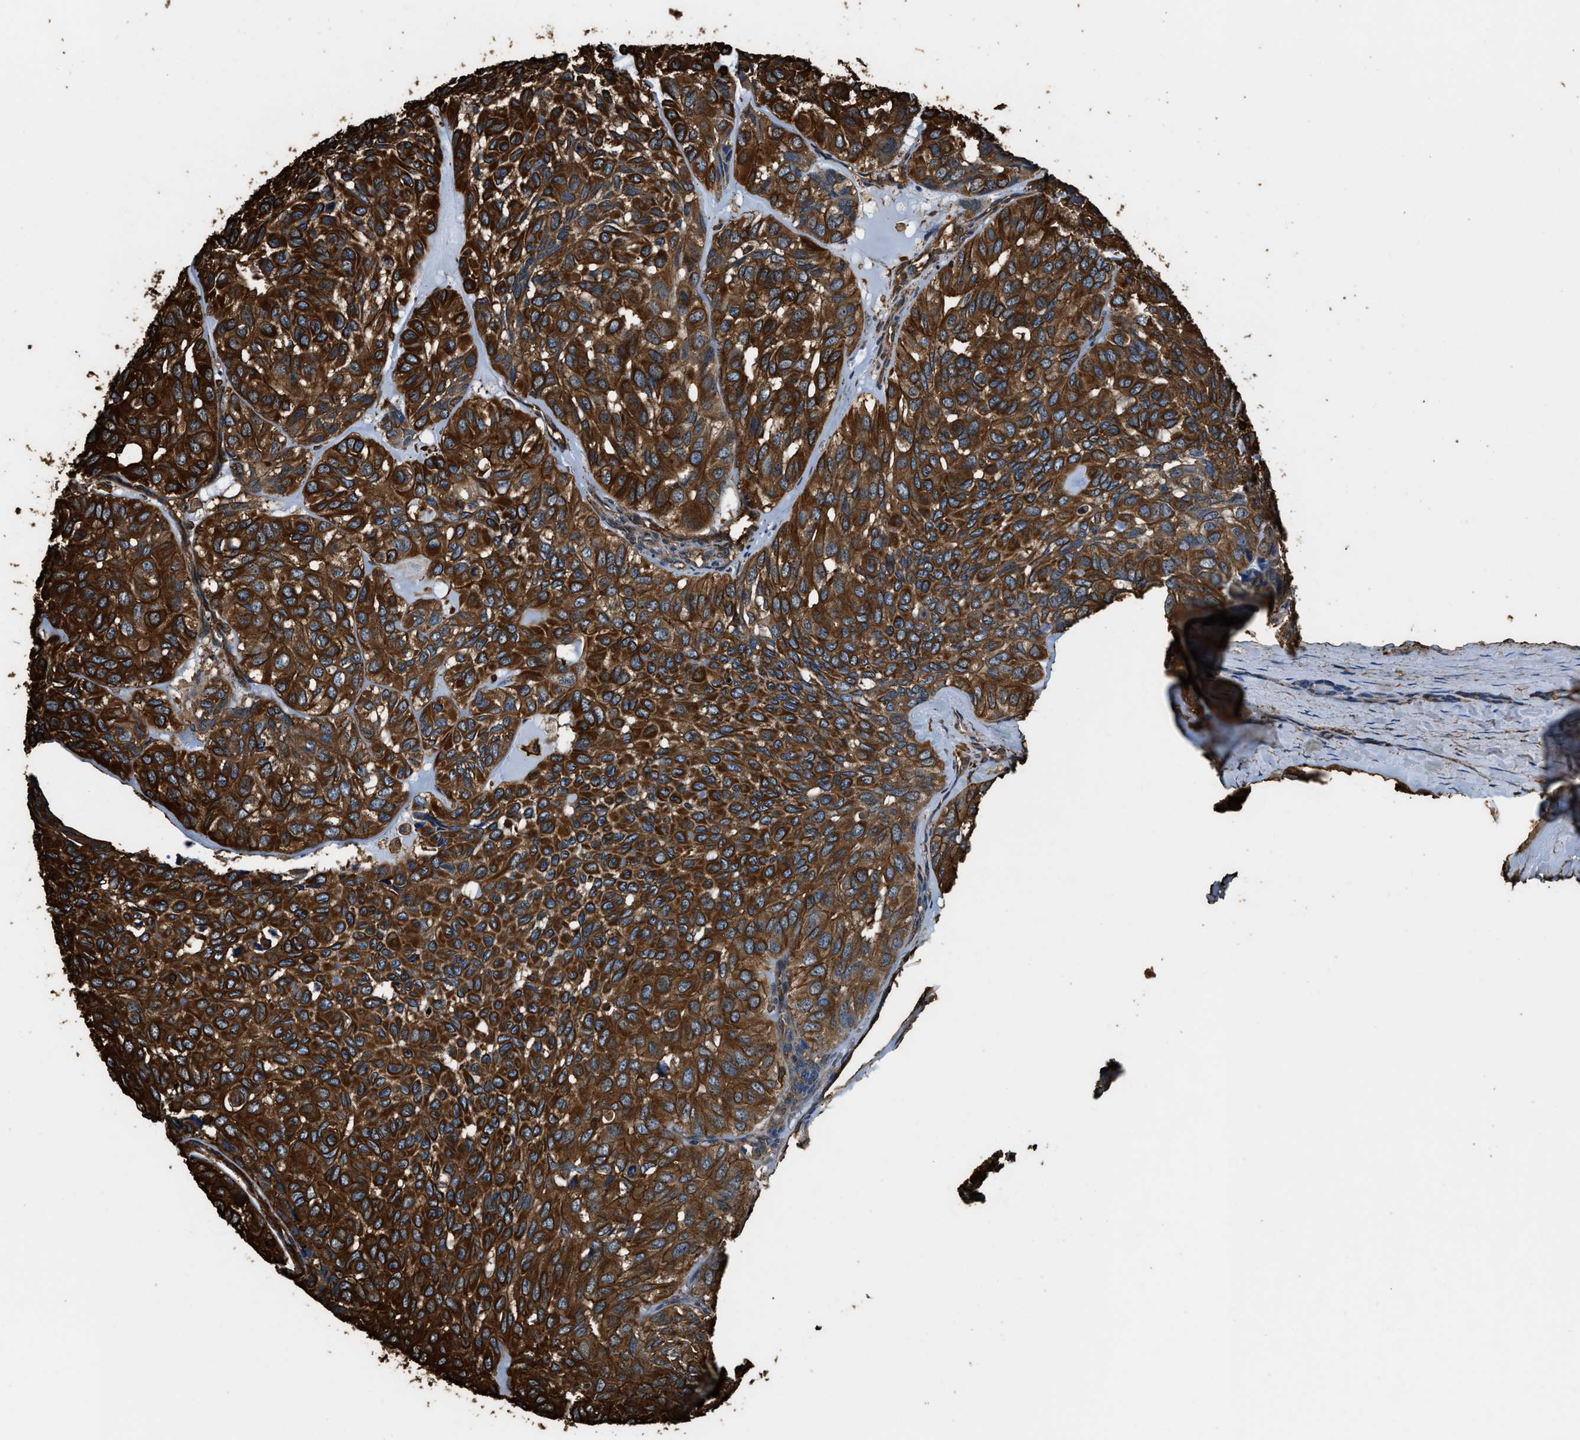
{"staining": {"intensity": "strong", "quantity": ">75%", "location": "cytoplasmic/membranous"}, "tissue": "head and neck cancer", "cell_type": "Tumor cells", "image_type": "cancer", "snomed": [{"axis": "morphology", "description": "Adenocarcinoma, NOS"}, {"axis": "topography", "description": "Salivary gland, NOS"}, {"axis": "topography", "description": "Head-Neck"}], "caption": "Immunohistochemical staining of head and neck cancer (adenocarcinoma) reveals strong cytoplasmic/membranous protein staining in about >75% of tumor cells.", "gene": "ACCS", "patient": {"sex": "female", "age": 76}}